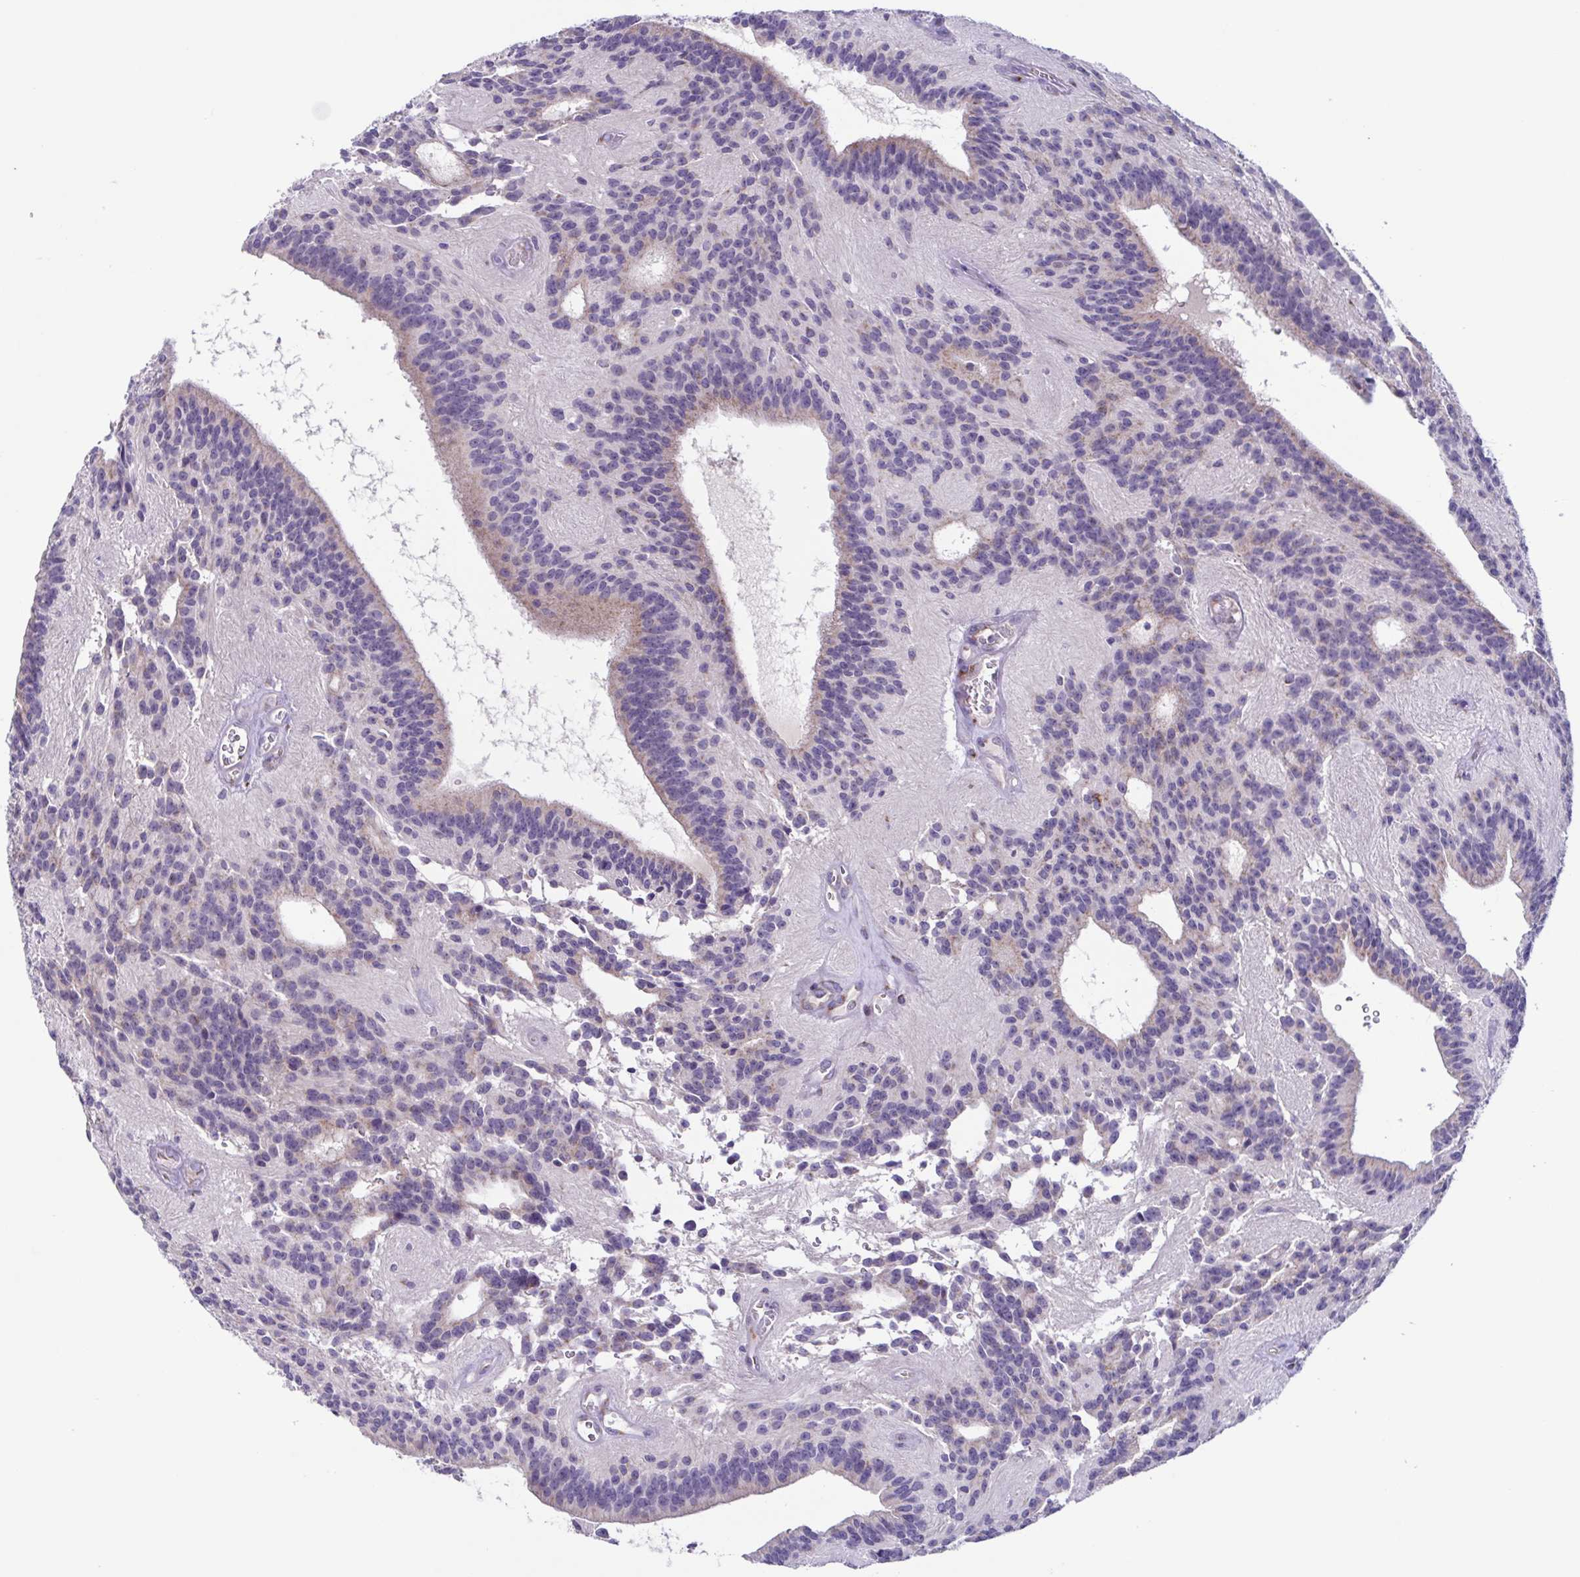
{"staining": {"intensity": "weak", "quantity": "<25%", "location": "cytoplasmic/membranous"}, "tissue": "glioma", "cell_type": "Tumor cells", "image_type": "cancer", "snomed": [{"axis": "morphology", "description": "Glioma, malignant, Low grade"}, {"axis": "topography", "description": "Brain"}], "caption": "This is a micrograph of immunohistochemistry staining of malignant low-grade glioma, which shows no staining in tumor cells. (DAB (3,3'-diaminobenzidine) IHC visualized using brightfield microscopy, high magnification).", "gene": "COL17A1", "patient": {"sex": "male", "age": 31}}